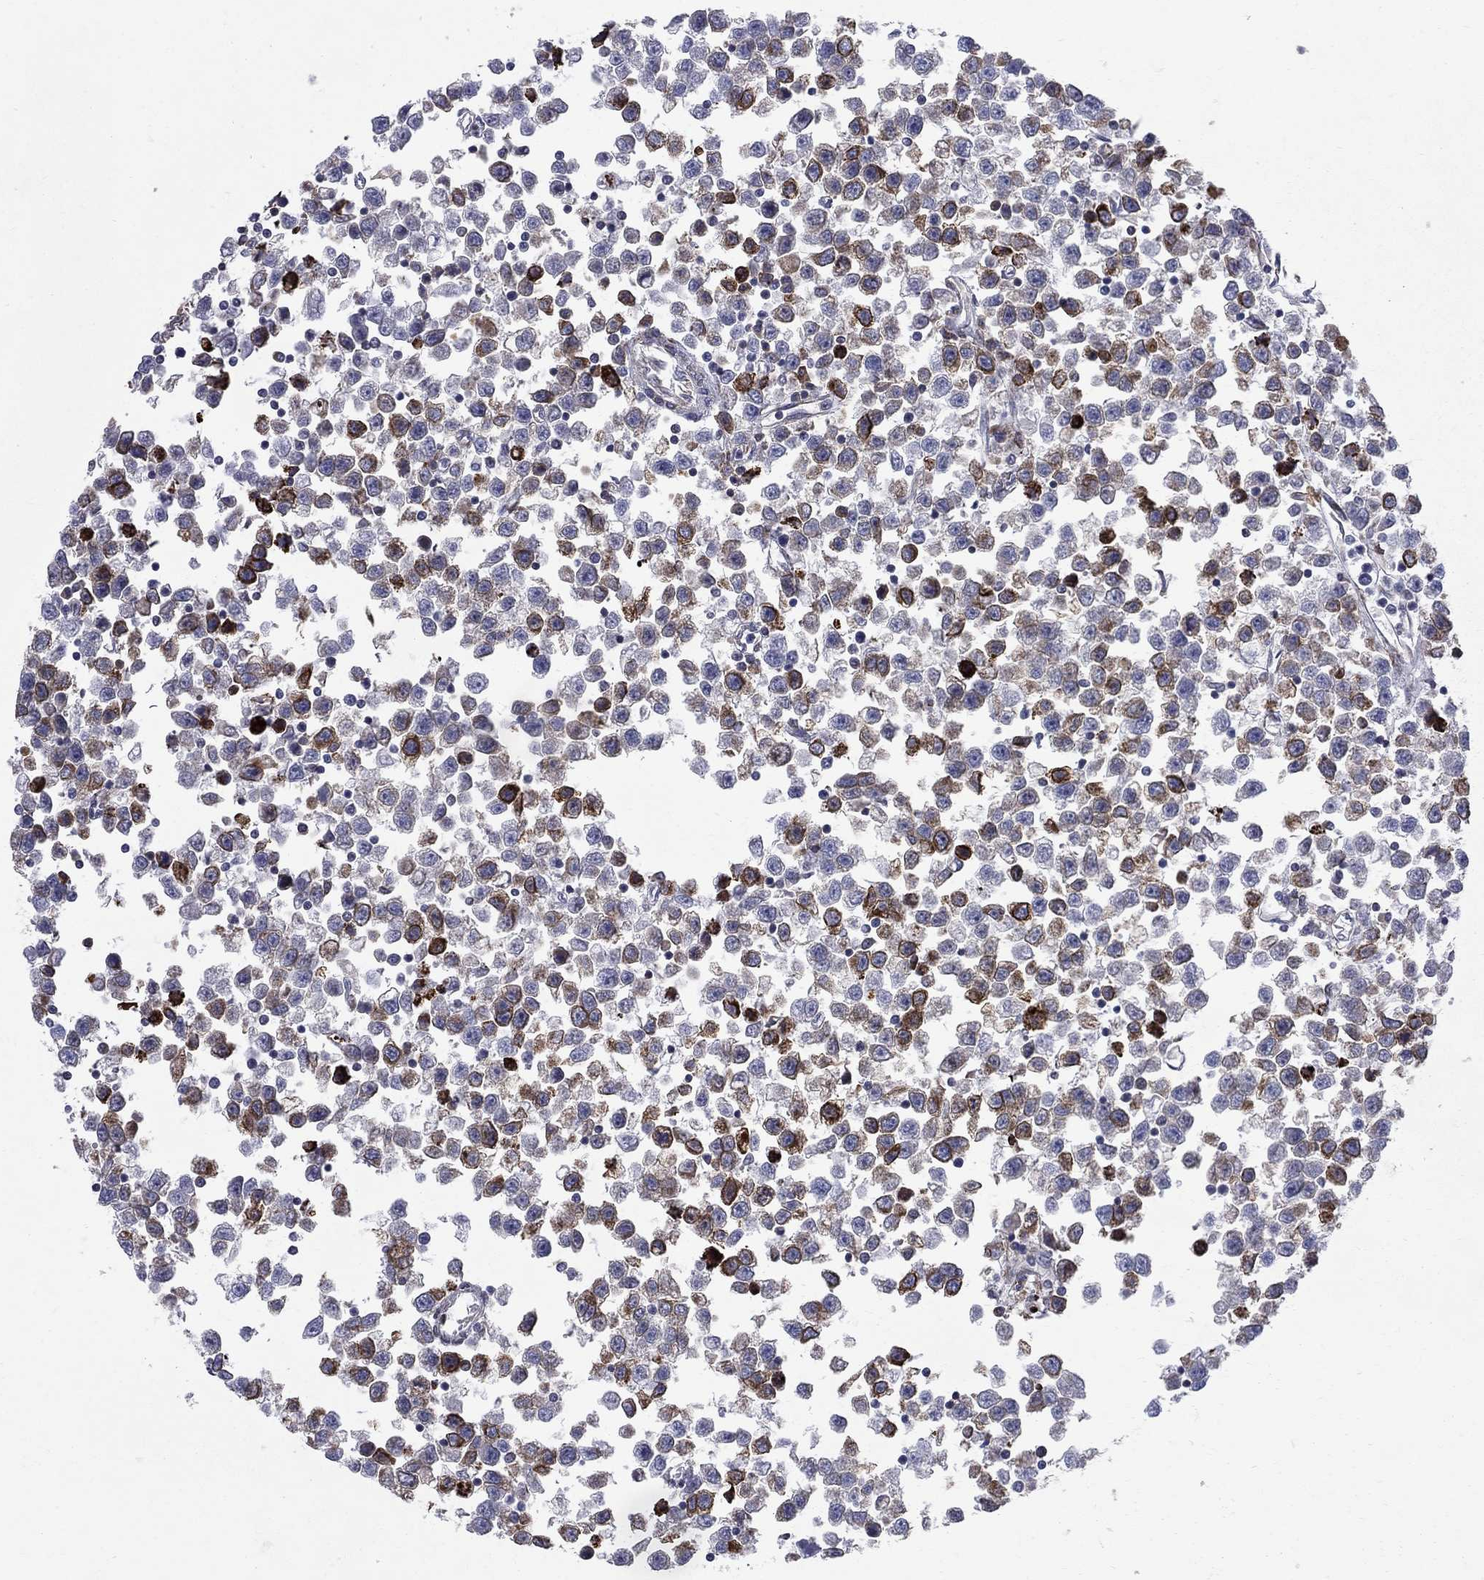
{"staining": {"intensity": "strong", "quantity": "<25%", "location": "cytoplasmic/membranous,nuclear"}, "tissue": "testis cancer", "cell_type": "Tumor cells", "image_type": "cancer", "snomed": [{"axis": "morphology", "description": "Seminoma, NOS"}, {"axis": "topography", "description": "Testis"}], "caption": "Protein staining reveals strong cytoplasmic/membranous and nuclear positivity in approximately <25% of tumor cells in testis cancer.", "gene": "CAB39L", "patient": {"sex": "male", "age": 34}}